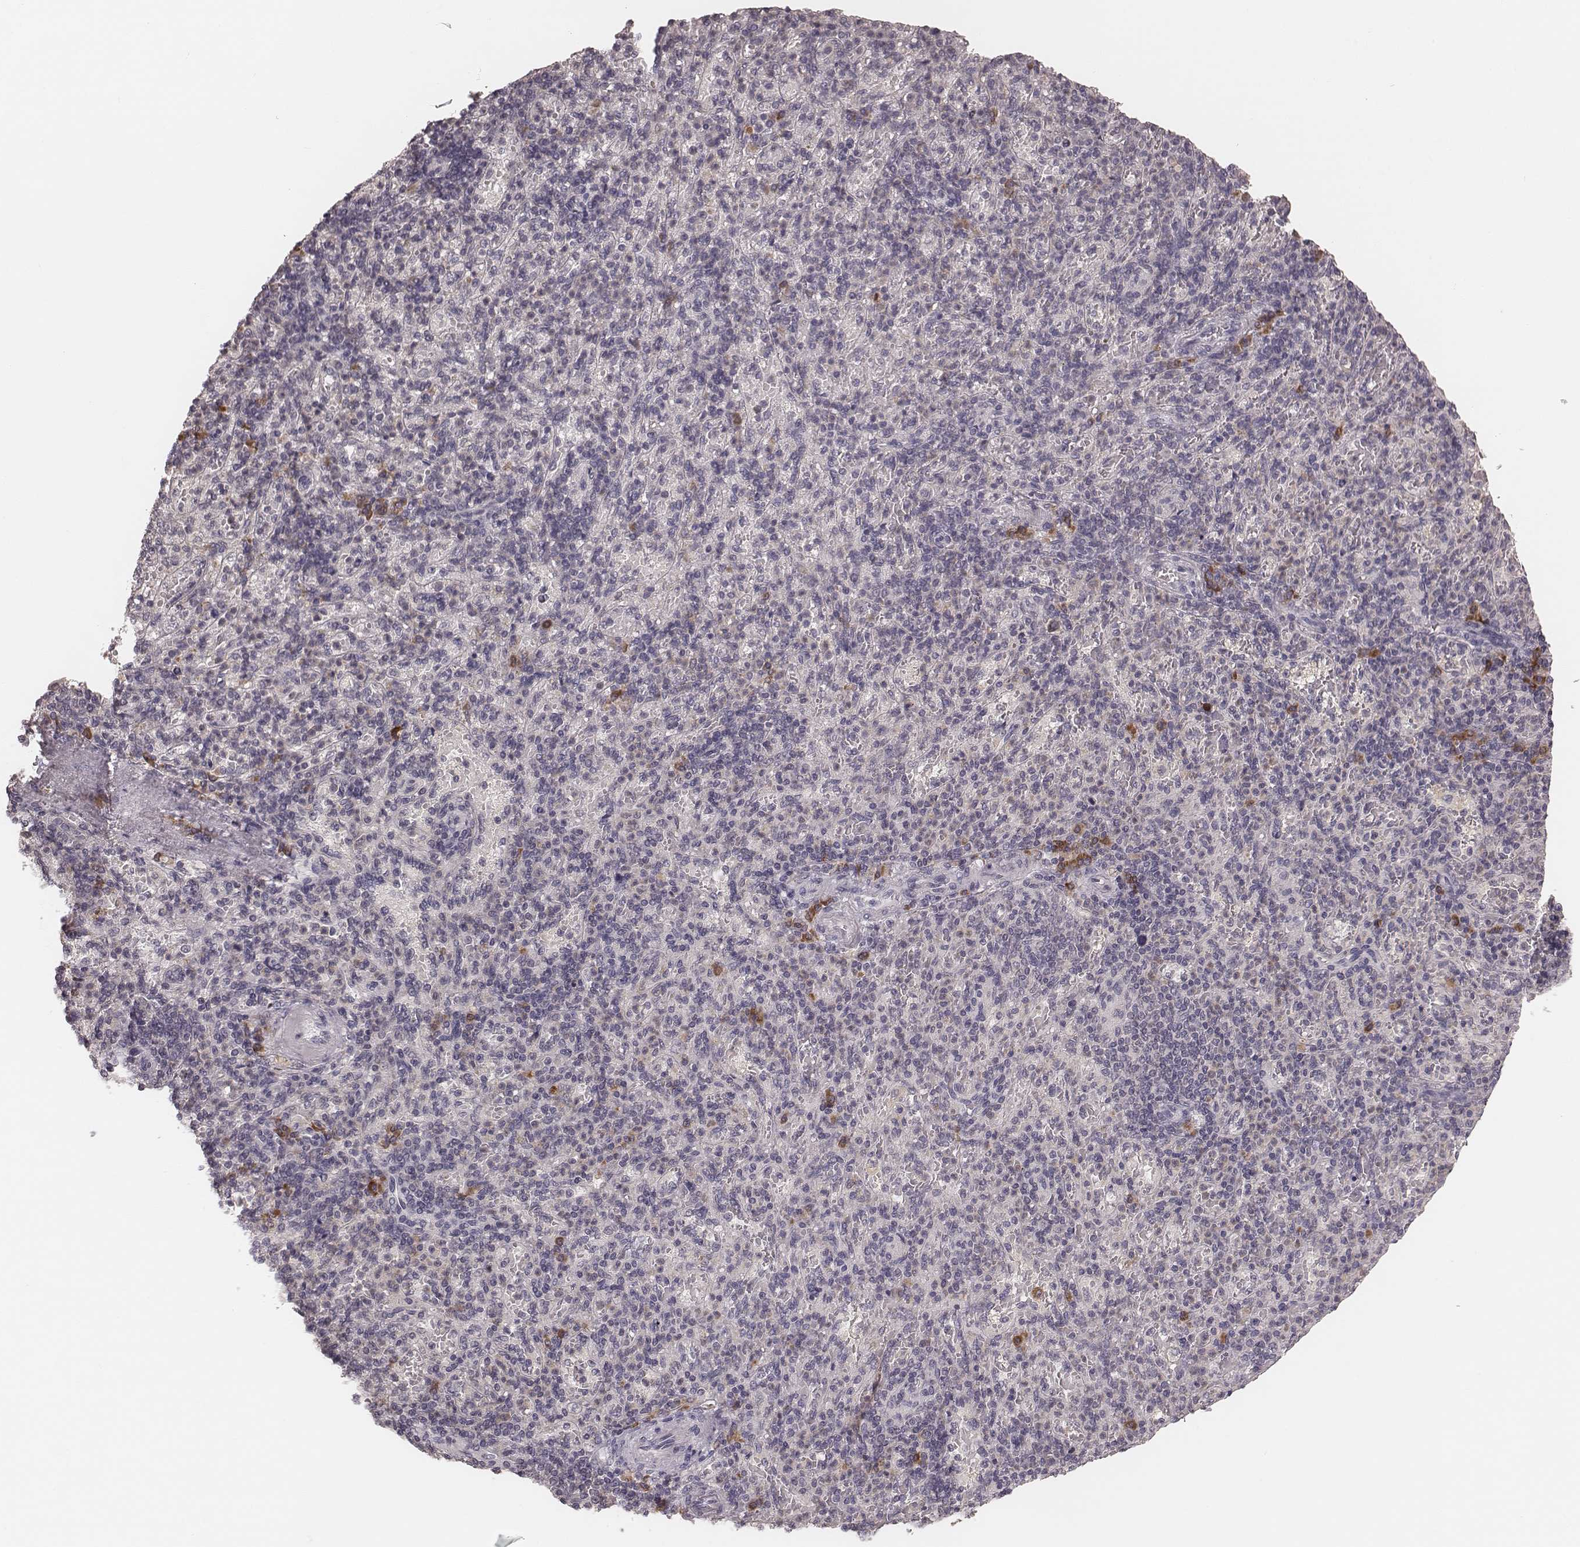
{"staining": {"intensity": "strong", "quantity": "<25%", "location": "cytoplasmic/membranous"}, "tissue": "spleen", "cell_type": "Cells in red pulp", "image_type": "normal", "snomed": [{"axis": "morphology", "description": "Normal tissue, NOS"}, {"axis": "topography", "description": "Spleen"}], "caption": "A medium amount of strong cytoplasmic/membranous staining is appreciated in approximately <25% of cells in red pulp in benign spleen.", "gene": "P2RX5", "patient": {"sex": "female", "age": 74}}